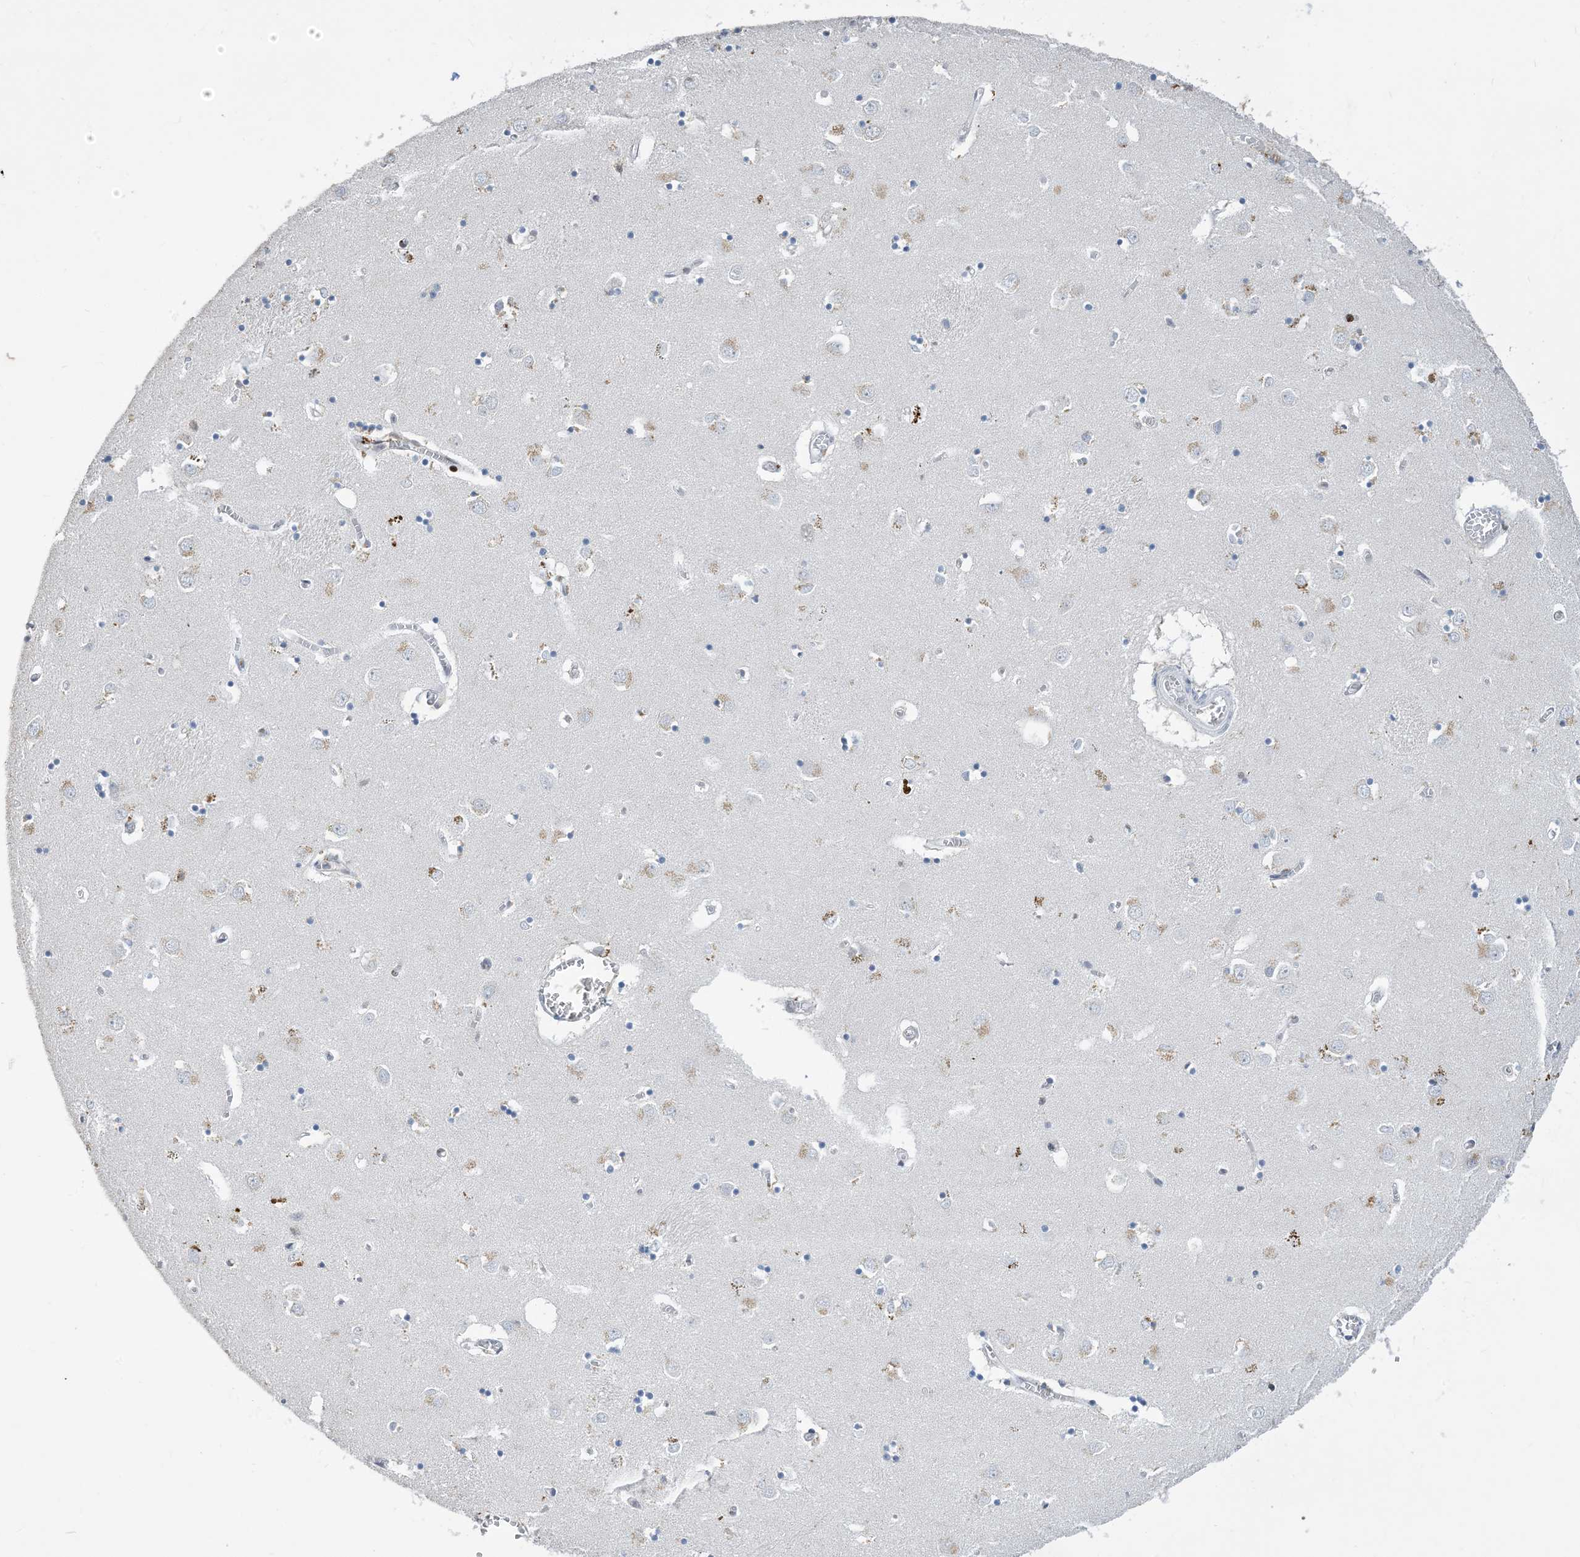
{"staining": {"intensity": "negative", "quantity": "none", "location": "none"}, "tissue": "caudate", "cell_type": "Glial cells", "image_type": "normal", "snomed": [{"axis": "morphology", "description": "Normal tissue, NOS"}, {"axis": "topography", "description": "Lateral ventricle wall"}], "caption": "Immunohistochemistry (IHC) image of benign caudate stained for a protein (brown), which shows no expression in glial cells. (Stains: DAB immunohistochemistry with hematoxylin counter stain, Microscopy: brightfield microscopy at high magnification).", "gene": "SLC25A53", "patient": {"sex": "male", "age": 70}}